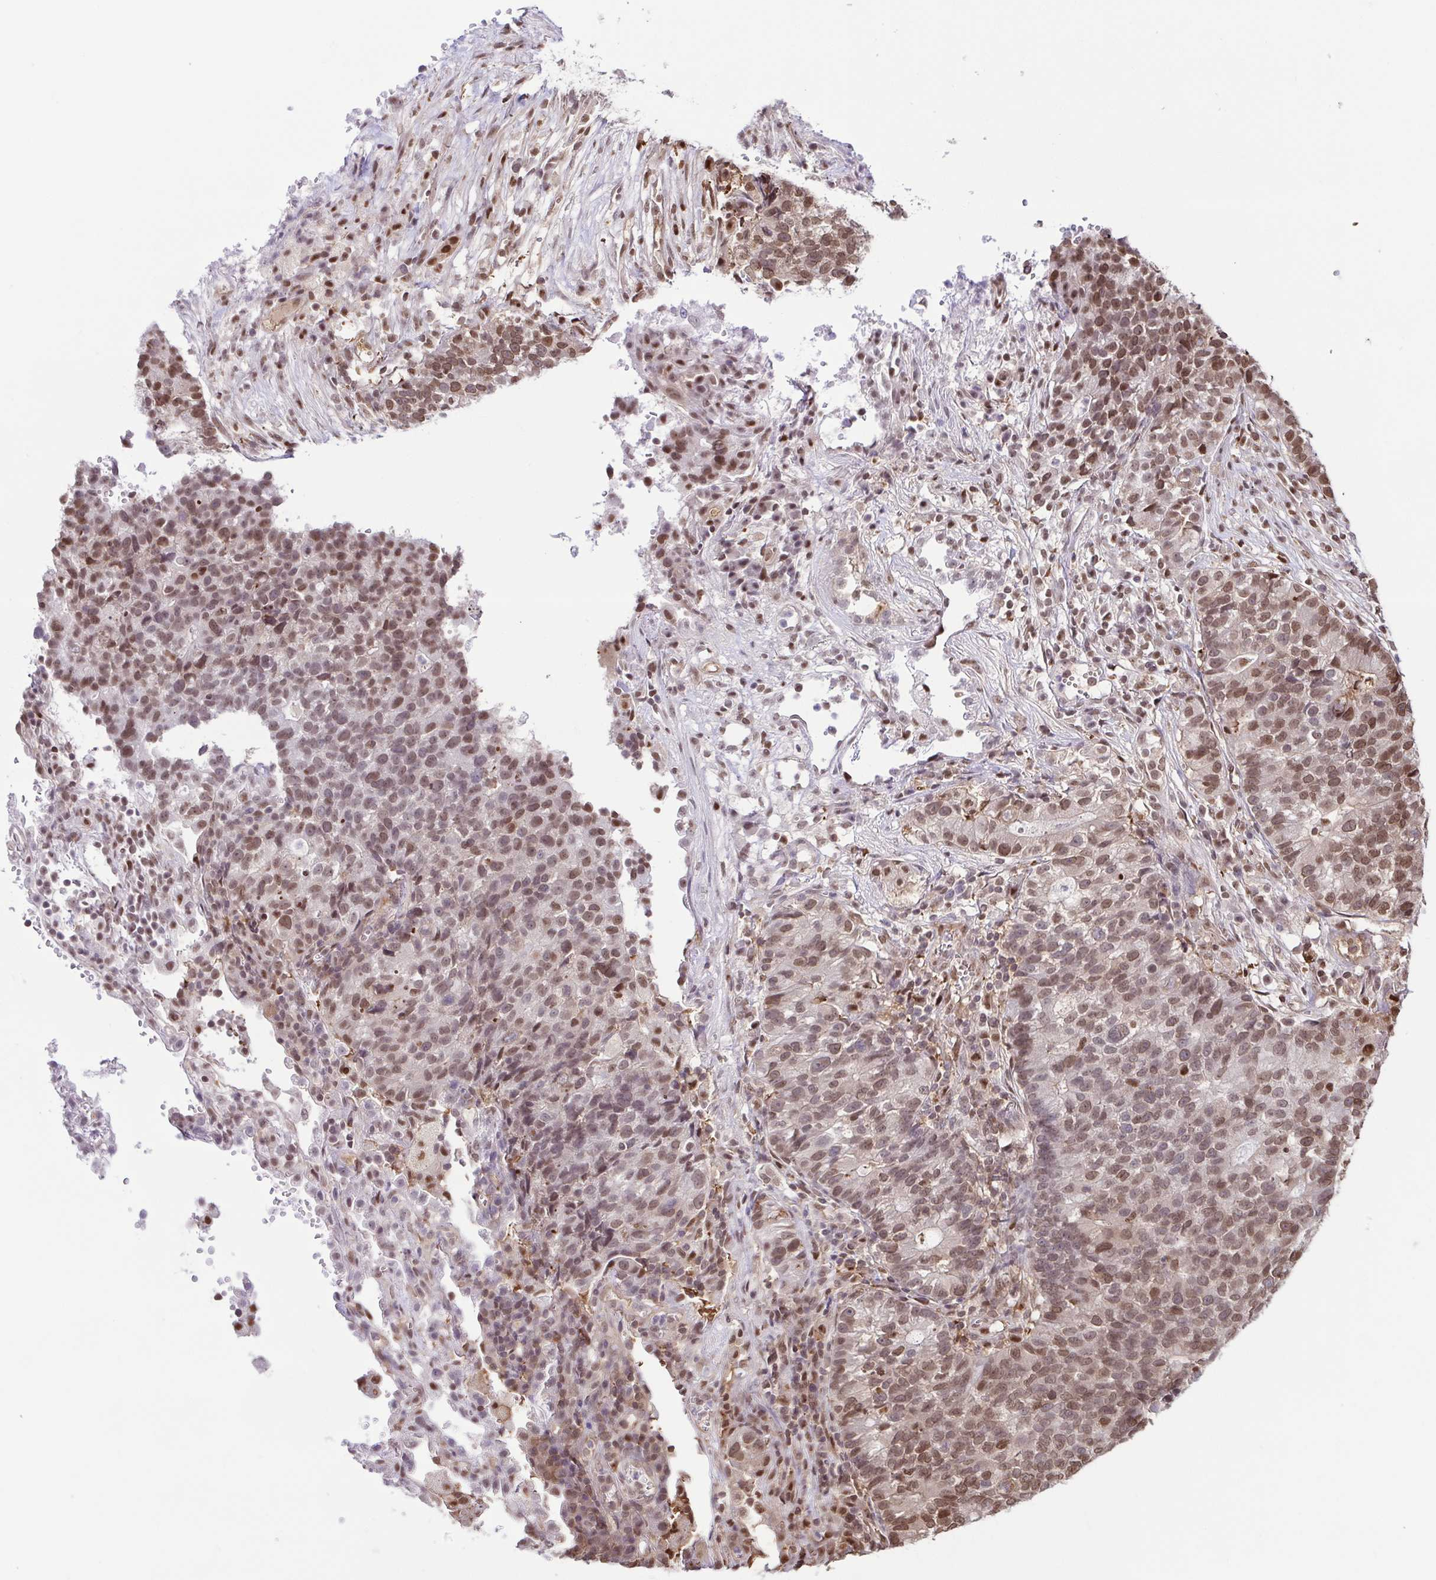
{"staining": {"intensity": "moderate", "quantity": ">75%", "location": "nuclear"}, "tissue": "lung cancer", "cell_type": "Tumor cells", "image_type": "cancer", "snomed": [{"axis": "morphology", "description": "Adenocarcinoma, NOS"}, {"axis": "topography", "description": "Lung"}], "caption": "This is a histology image of IHC staining of lung cancer (adenocarcinoma), which shows moderate staining in the nuclear of tumor cells.", "gene": "PSMB9", "patient": {"sex": "male", "age": 57}}